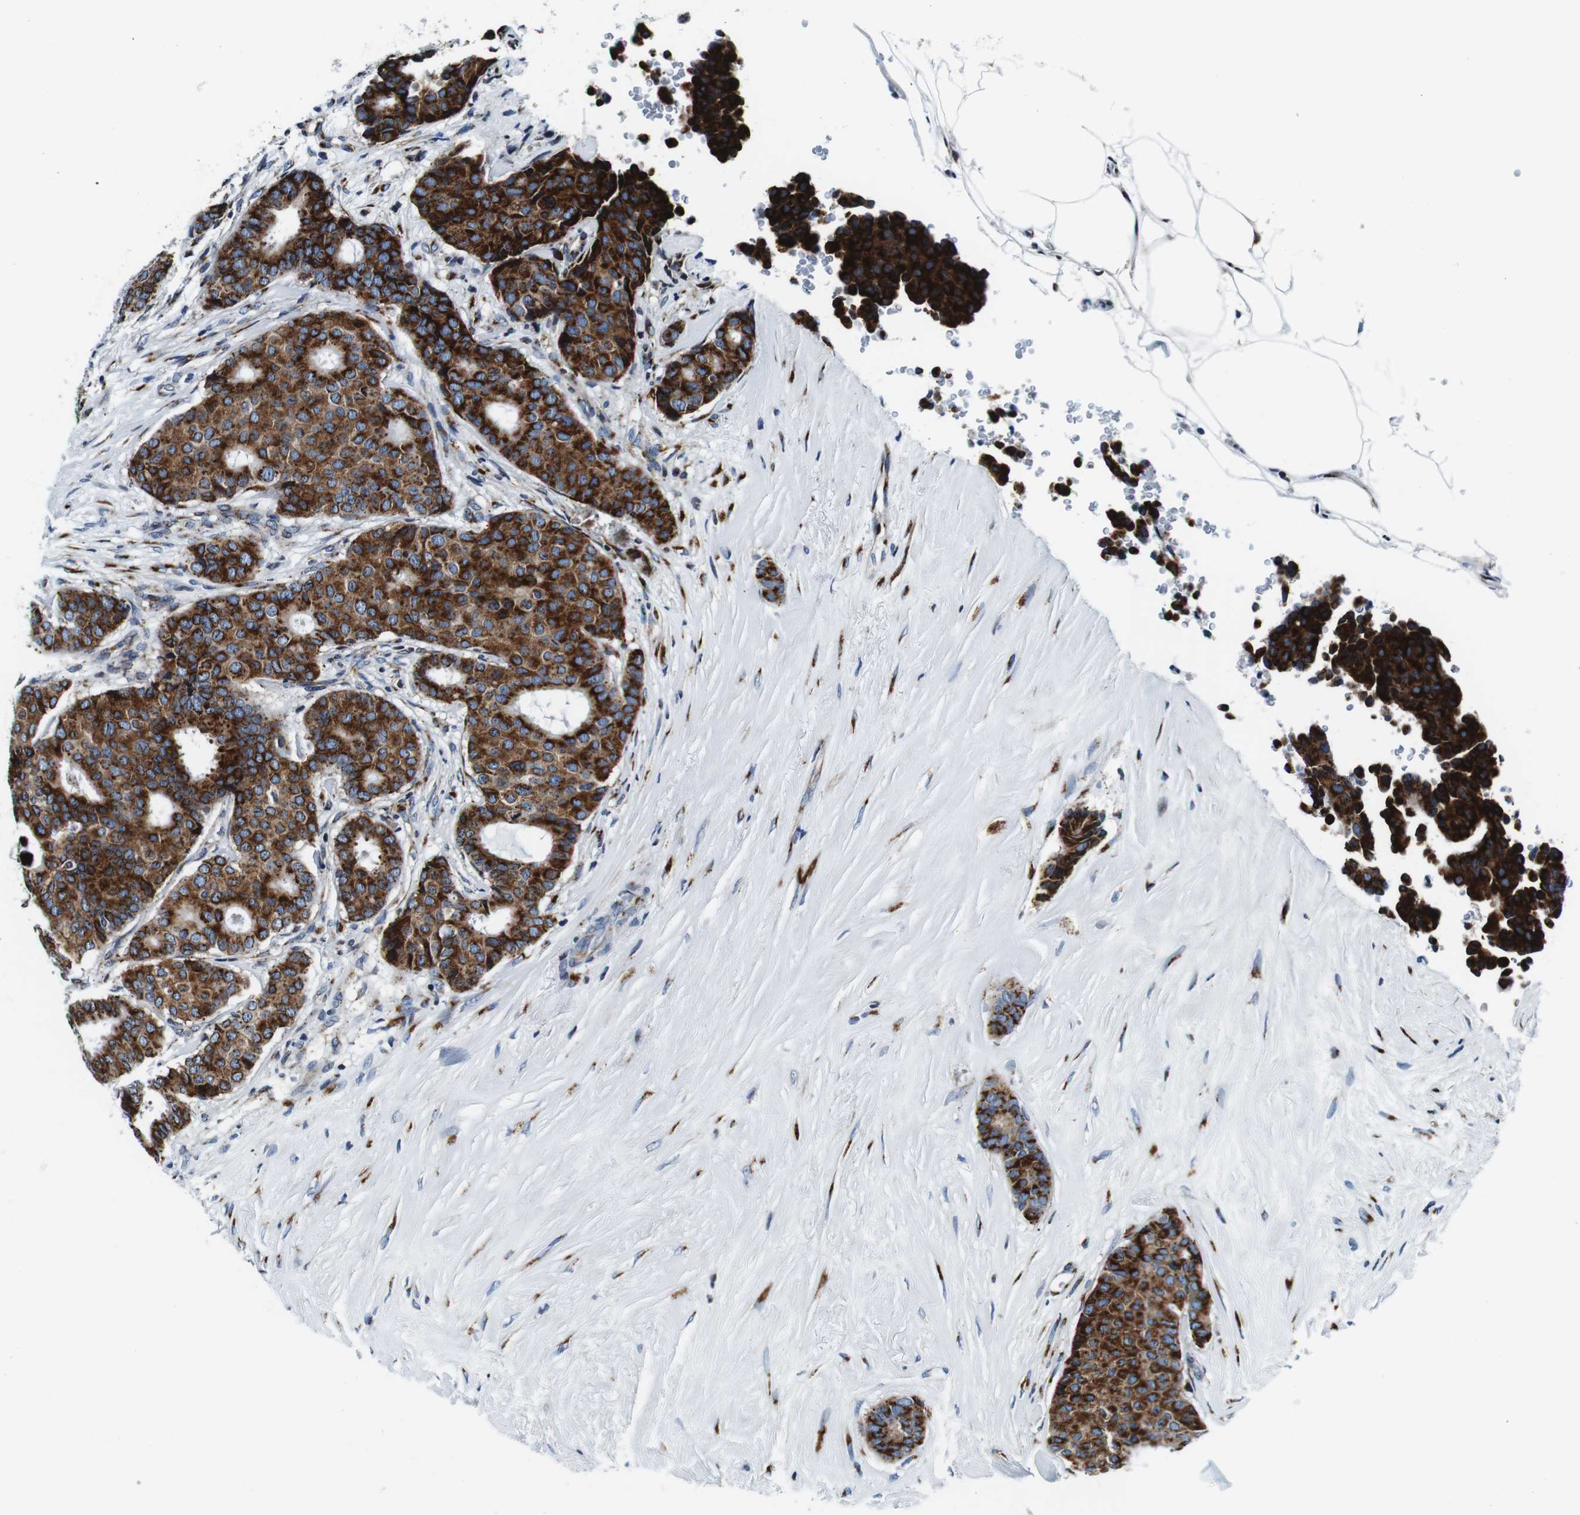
{"staining": {"intensity": "strong", "quantity": ">75%", "location": "cytoplasmic/membranous"}, "tissue": "breast cancer", "cell_type": "Tumor cells", "image_type": "cancer", "snomed": [{"axis": "morphology", "description": "Duct carcinoma"}, {"axis": "topography", "description": "Breast"}], "caption": "Breast intraductal carcinoma stained with a brown dye shows strong cytoplasmic/membranous positive staining in approximately >75% of tumor cells.", "gene": "FAR2", "patient": {"sex": "female", "age": 75}}